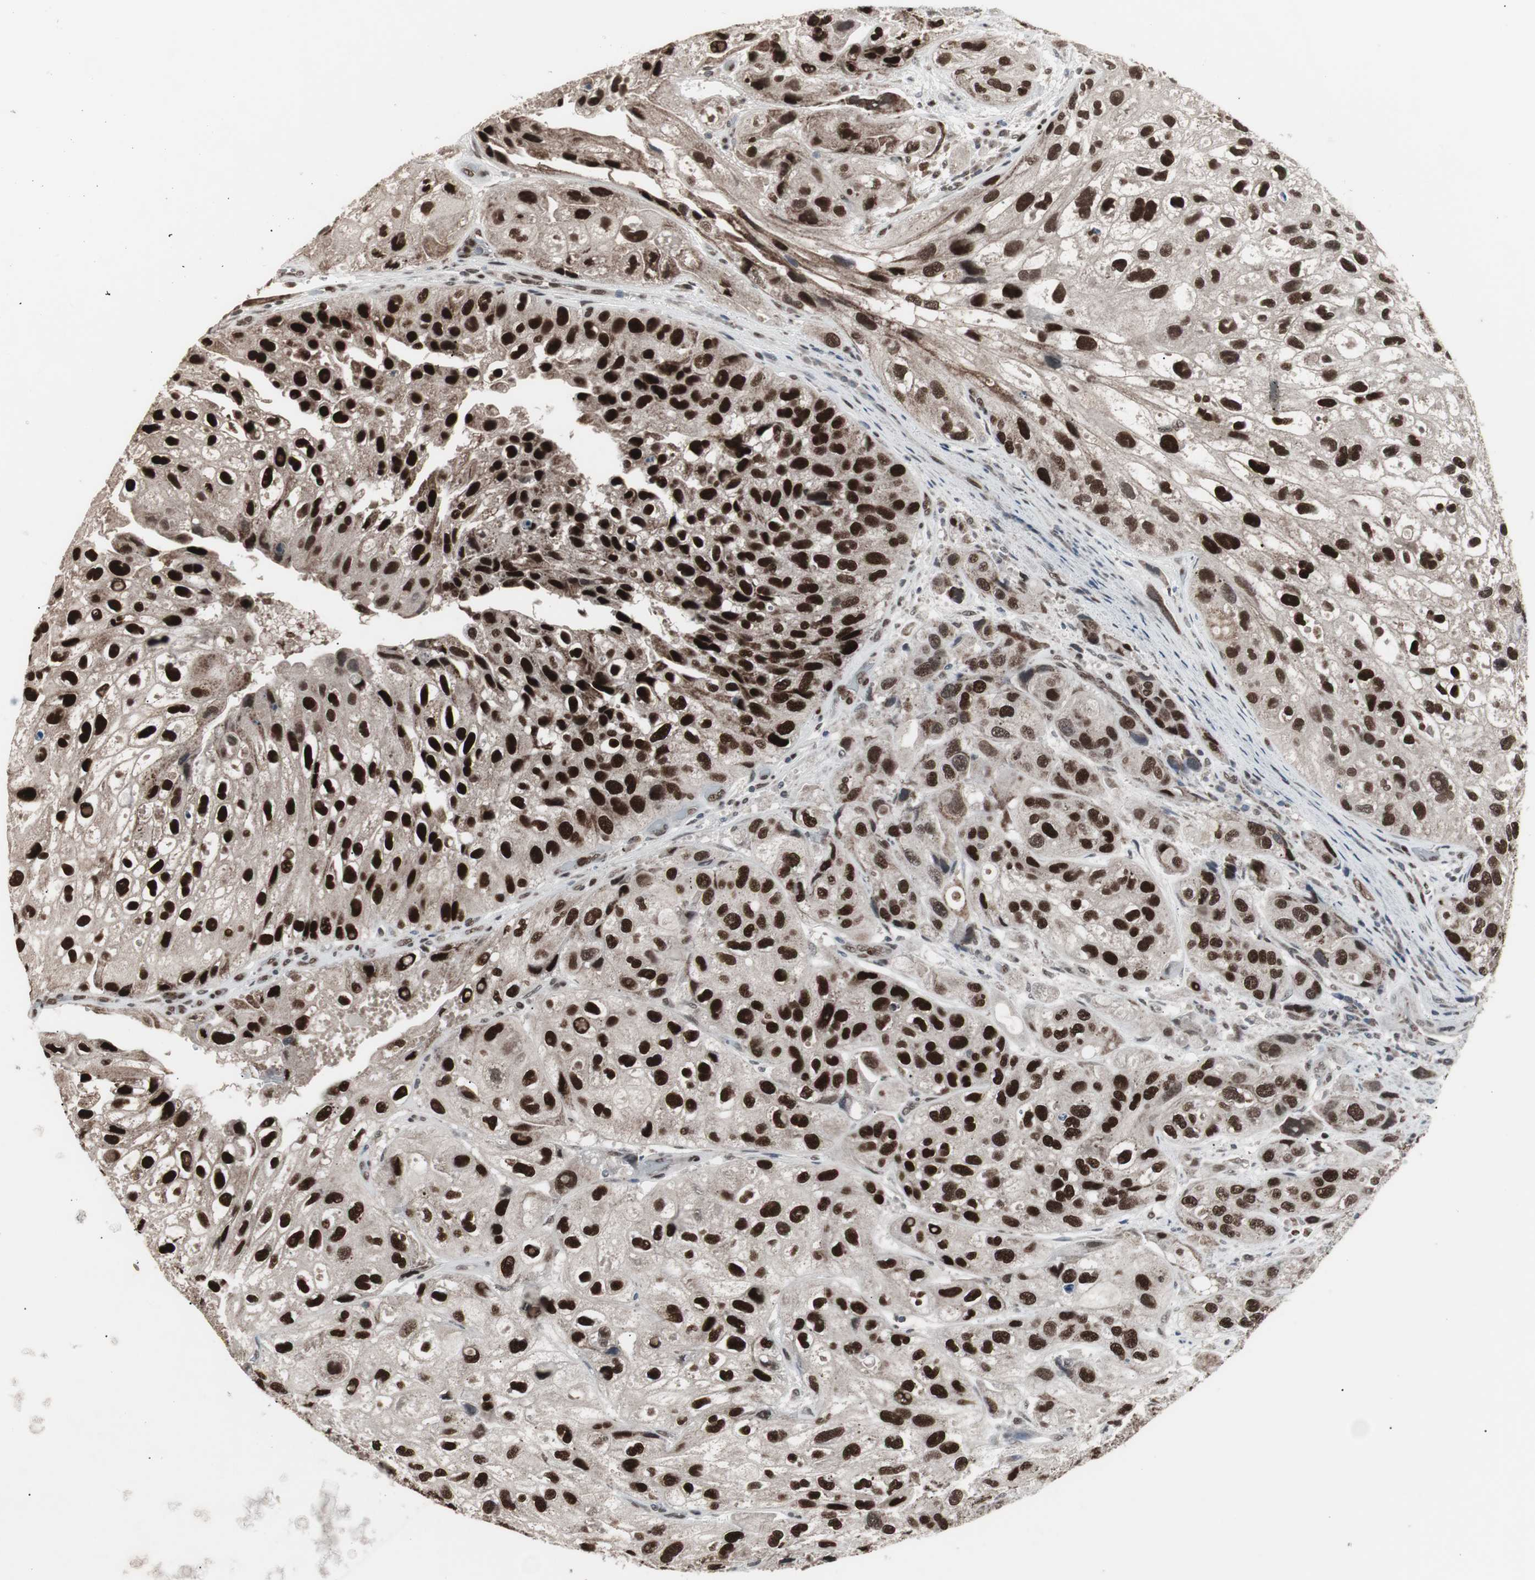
{"staining": {"intensity": "strong", "quantity": ">75%", "location": "nuclear"}, "tissue": "urothelial cancer", "cell_type": "Tumor cells", "image_type": "cancer", "snomed": [{"axis": "morphology", "description": "Urothelial carcinoma, High grade"}, {"axis": "topography", "description": "Urinary bladder"}], "caption": "A high-resolution histopathology image shows immunohistochemistry (IHC) staining of urothelial cancer, which reveals strong nuclear positivity in about >75% of tumor cells.", "gene": "RXRA", "patient": {"sex": "female", "age": 64}}